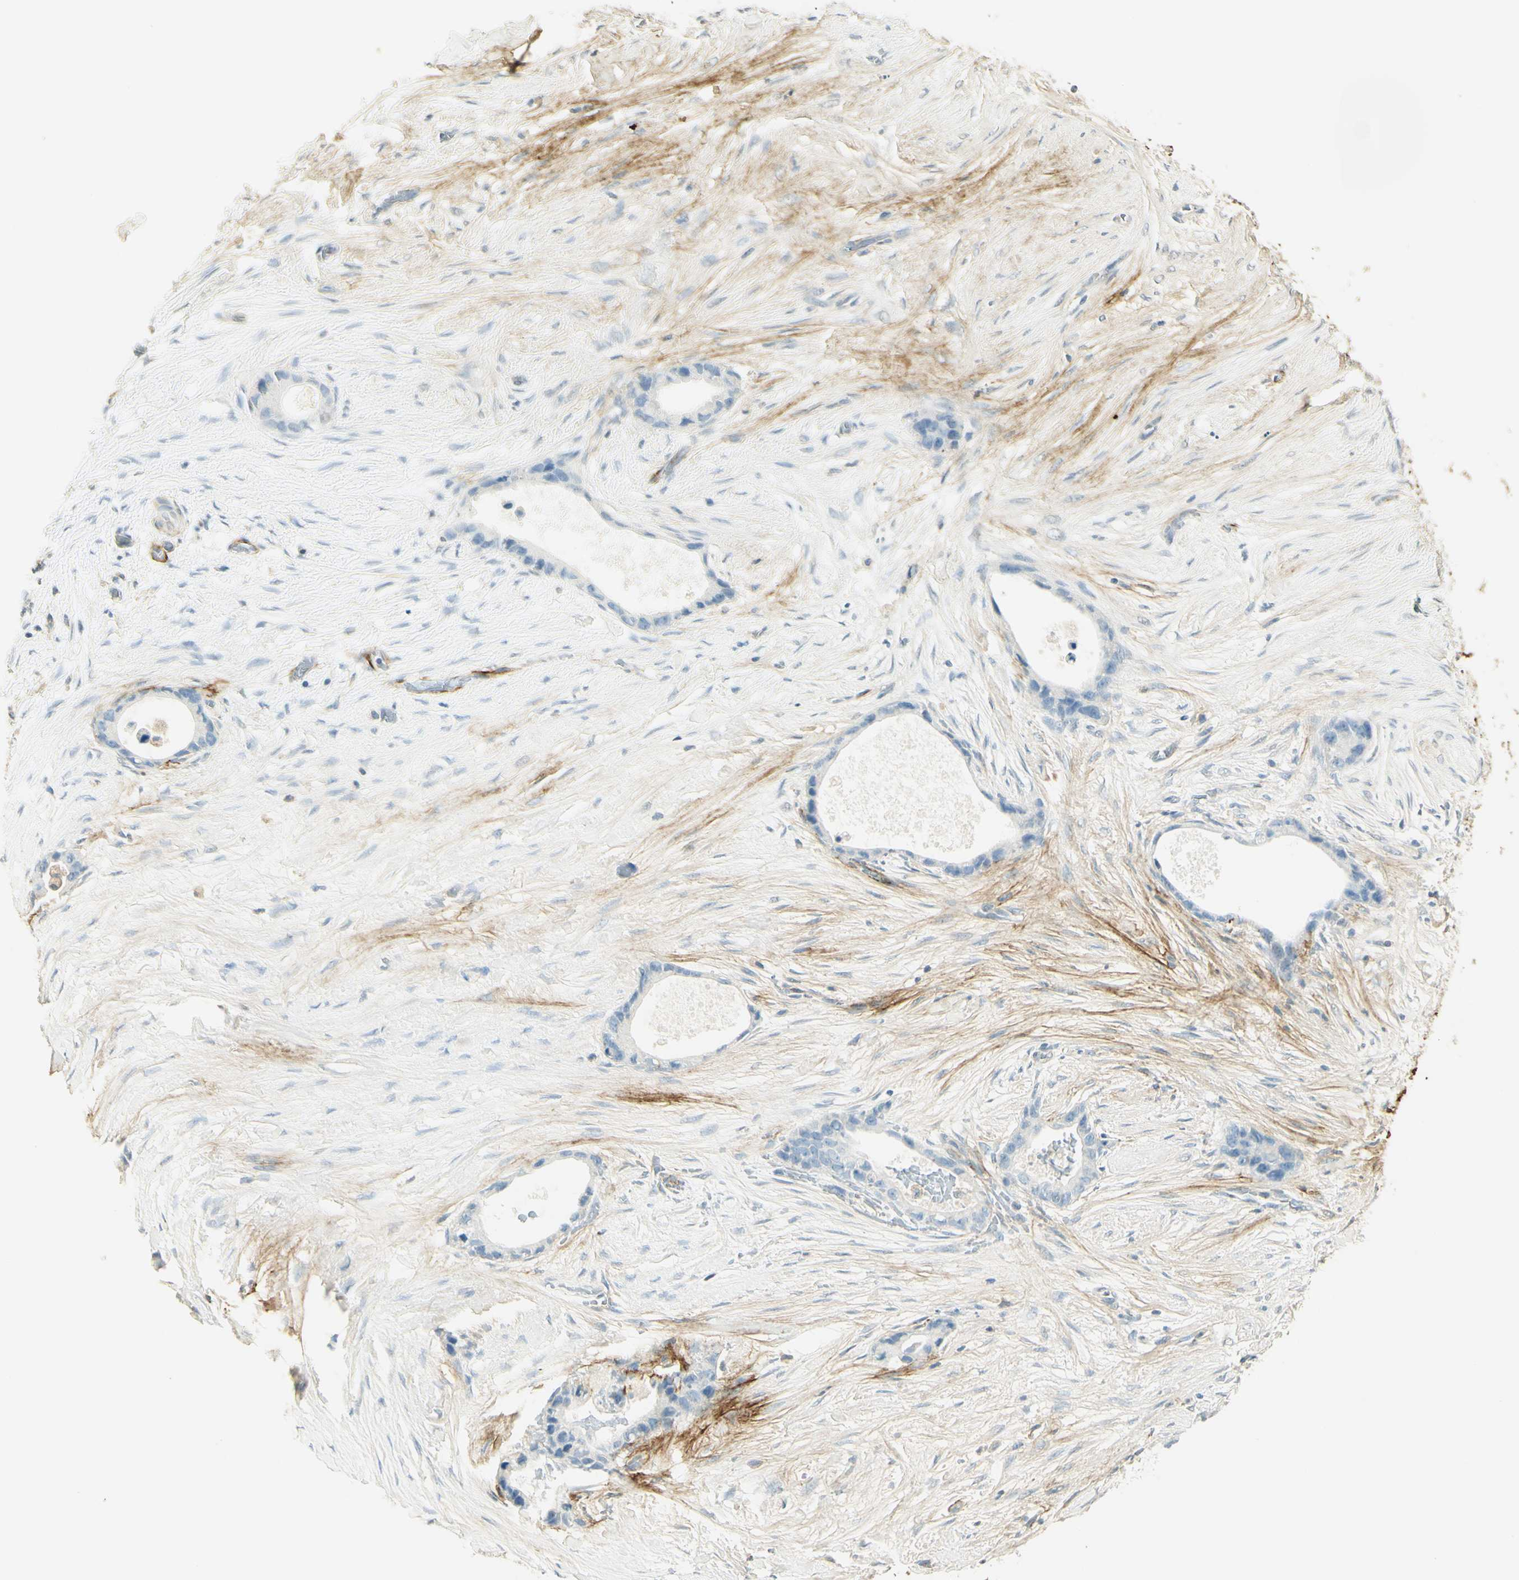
{"staining": {"intensity": "negative", "quantity": "none", "location": "none"}, "tissue": "liver cancer", "cell_type": "Tumor cells", "image_type": "cancer", "snomed": [{"axis": "morphology", "description": "Cholangiocarcinoma"}, {"axis": "topography", "description": "Liver"}], "caption": "Immunohistochemistry (IHC) of liver cancer reveals no staining in tumor cells. Nuclei are stained in blue.", "gene": "TNN", "patient": {"sex": "female", "age": 55}}